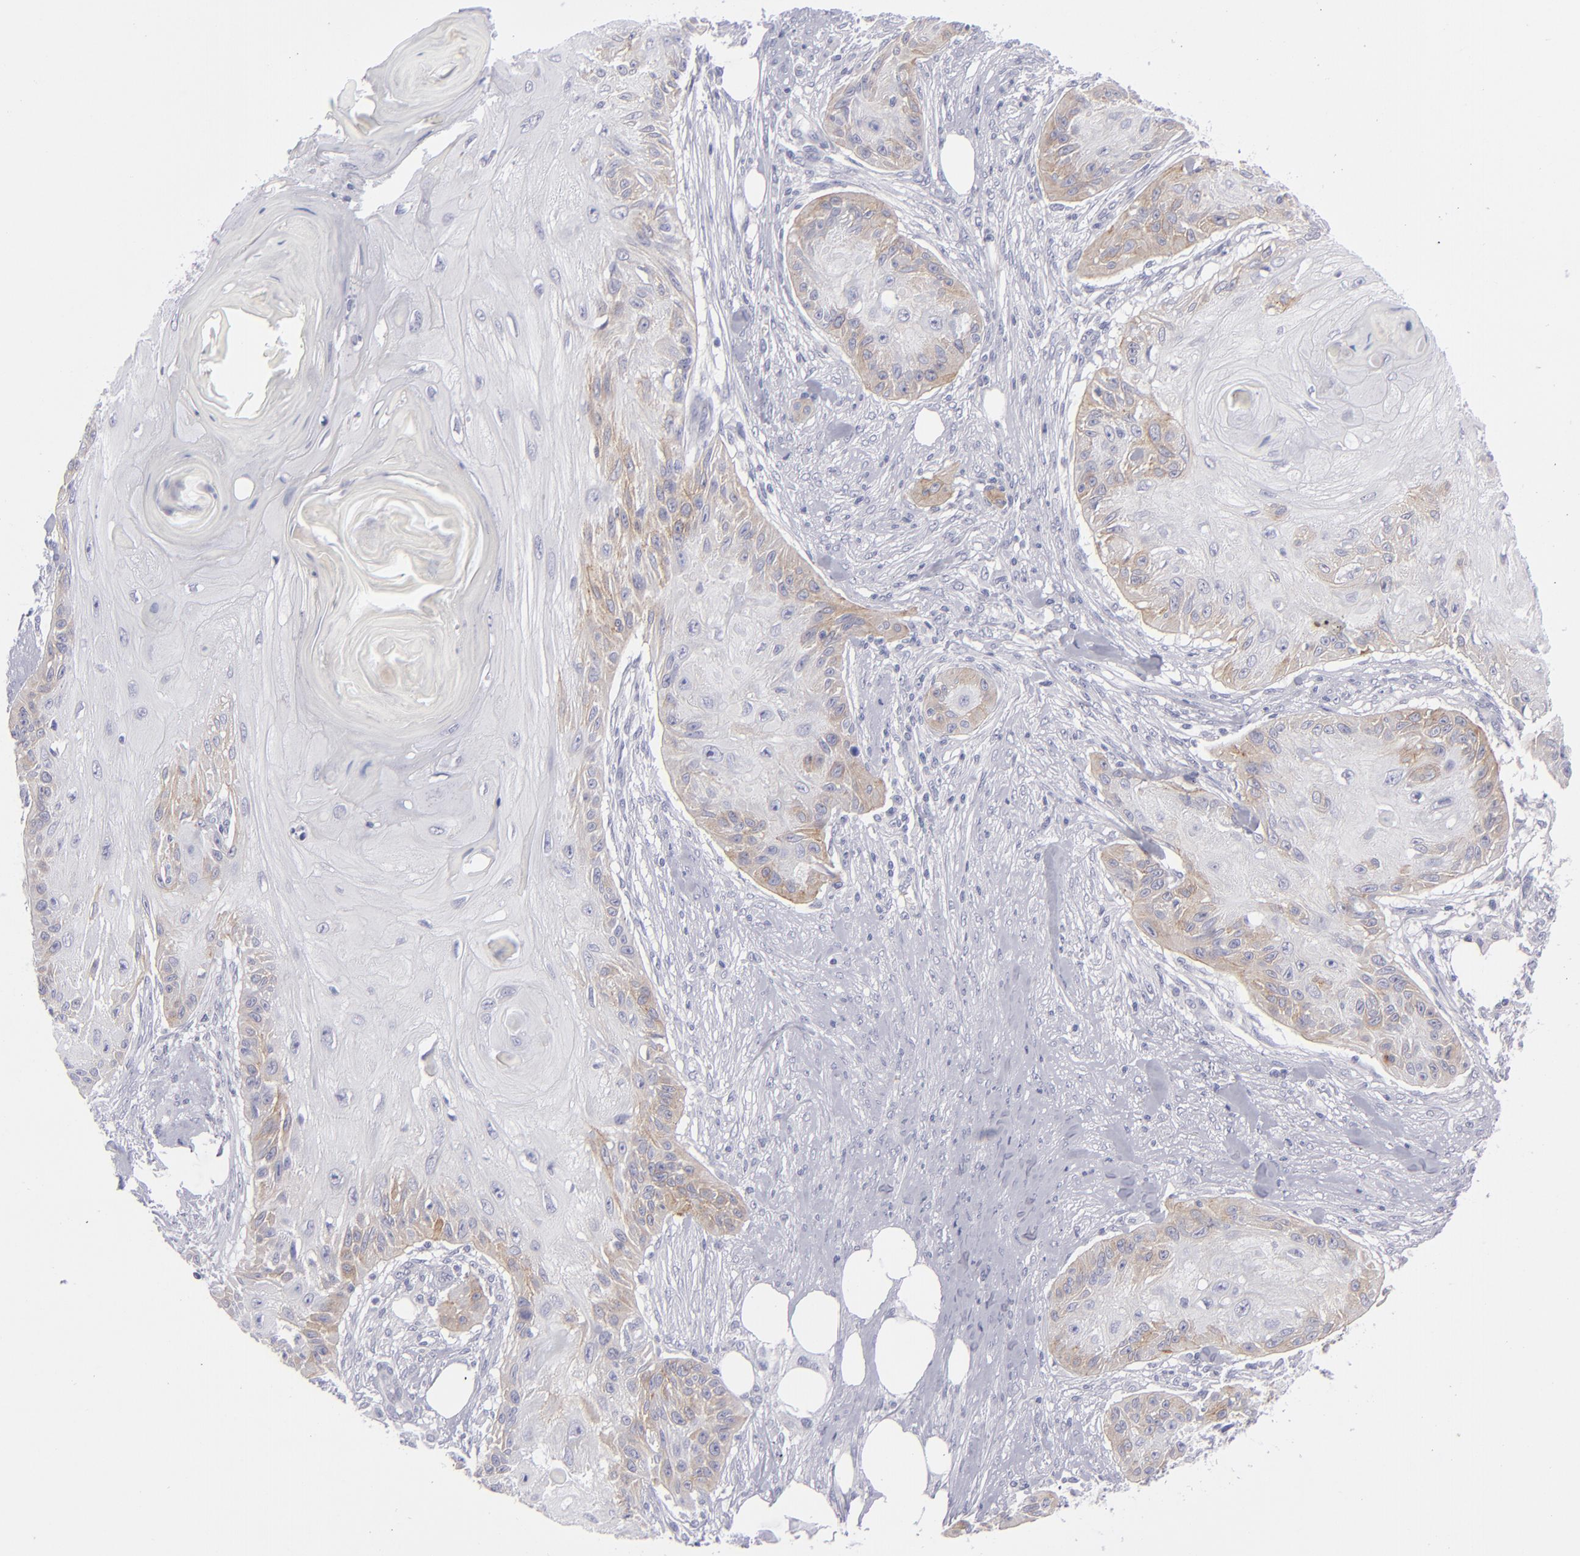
{"staining": {"intensity": "moderate", "quantity": "<25%", "location": "cytoplasmic/membranous"}, "tissue": "skin cancer", "cell_type": "Tumor cells", "image_type": "cancer", "snomed": [{"axis": "morphology", "description": "Squamous cell carcinoma, NOS"}, {"axis": "topography", "description": "Skin"}], "caption": "Skin cancer stained with IHC exhibits moderate cytoplasmic/membranous positivity in about <25% of tumor cells.", "gene": "ITGB4", "patient": {"sex": "female", "age": 88}}